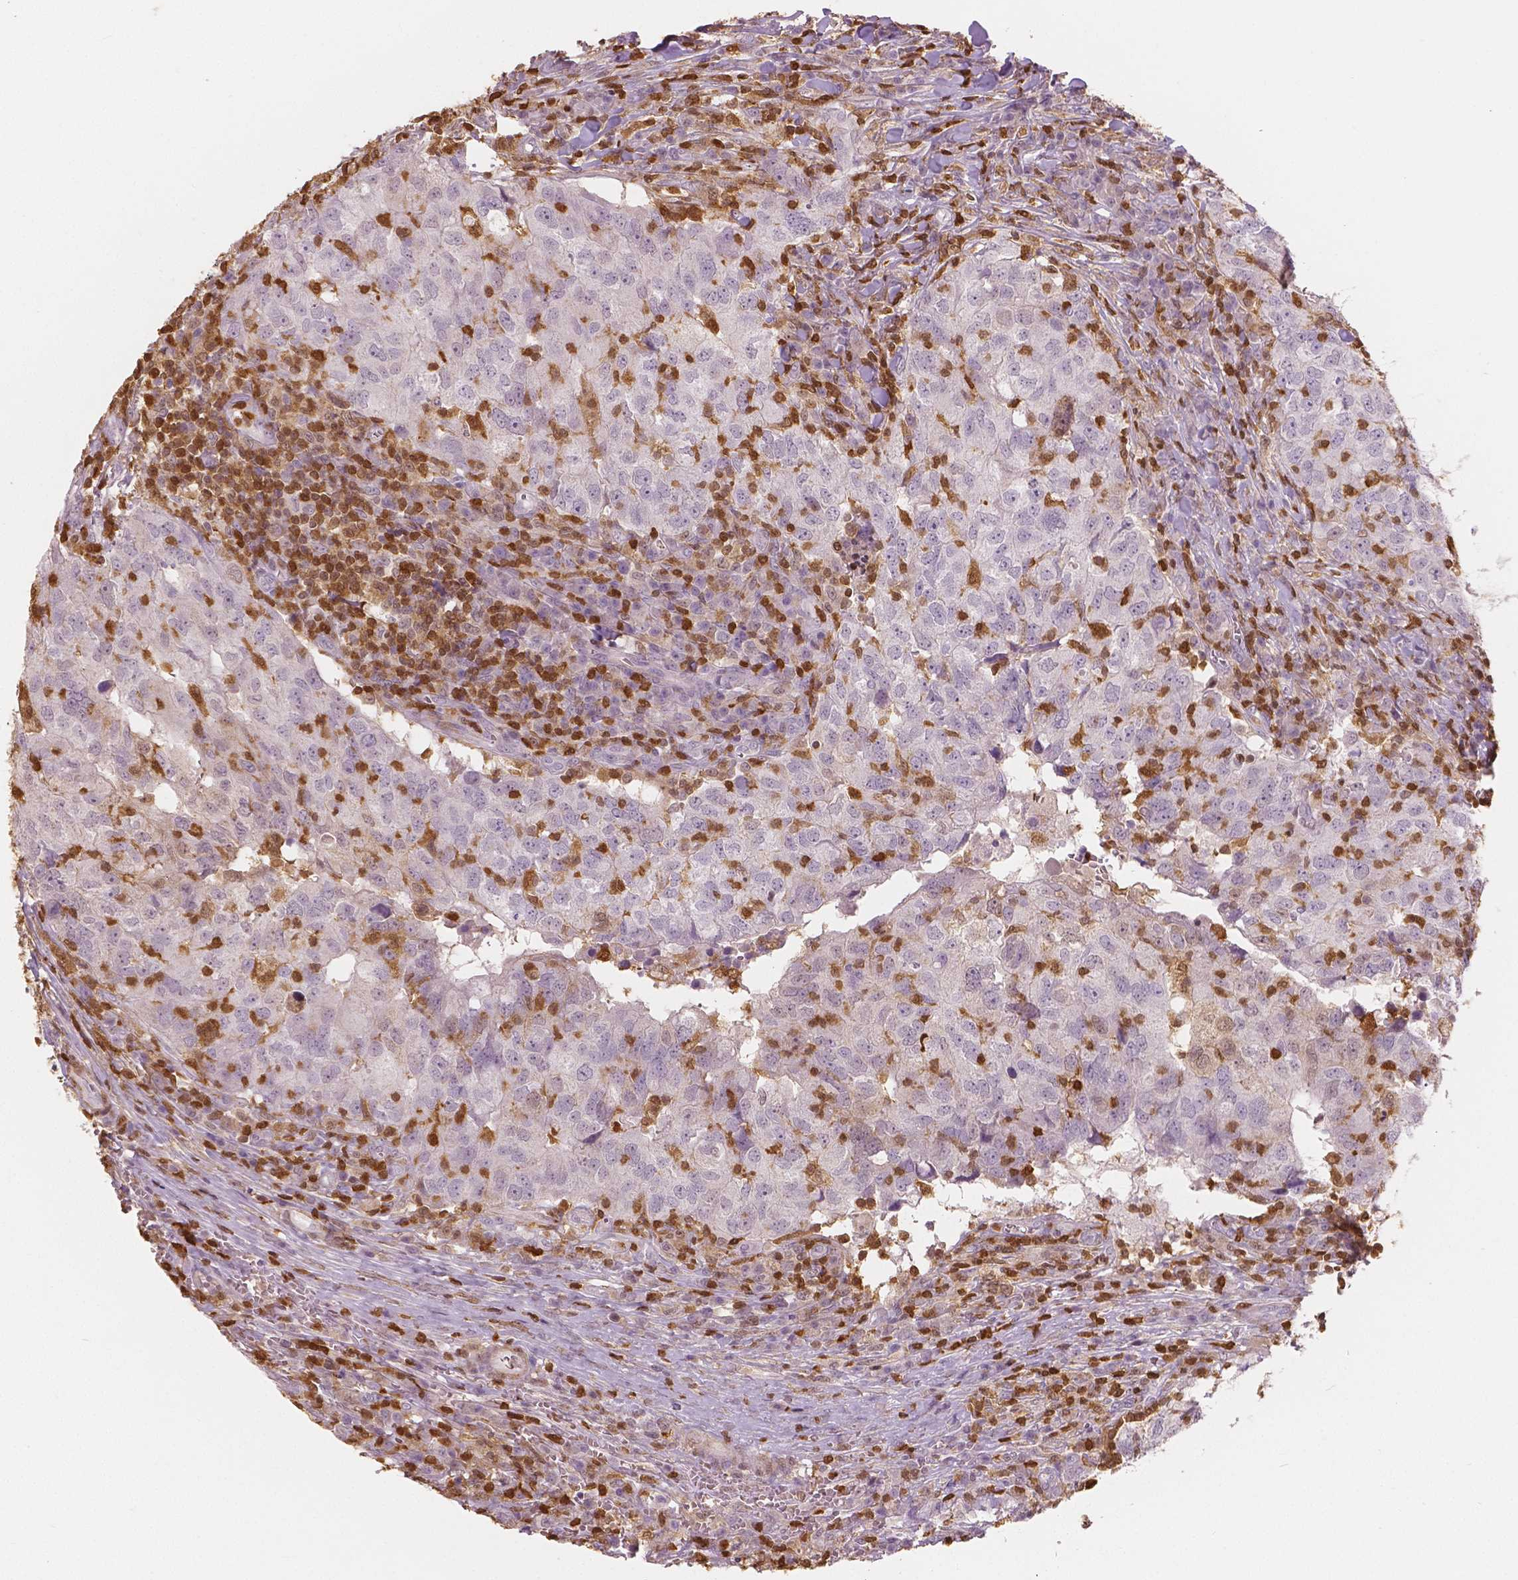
{"staining": {"intensity": "negative", "quantity": "none", "location": "none"}, "tissue": "breast cancer", "cell_type": "Tumor cells", "image_type": "cancer", "snomed": [{"axis": "morphology", "description": "Duct carcinoma"}, {"axis": "topography", "description": "Breast"}], "caption": "Breast infiltrating ductal carcinoma was stained to show a protein in brown. There is no significant staining in tumor cells. The staining was performed using DAB (3,3'-diaminobenzidine) to visualize the protein expression in brown, while the nuclei were stained in blue with hematoxylin (Magnification: 20x).", "gene": "S100A4", "patient": {"sex": "female", "age": 30}}